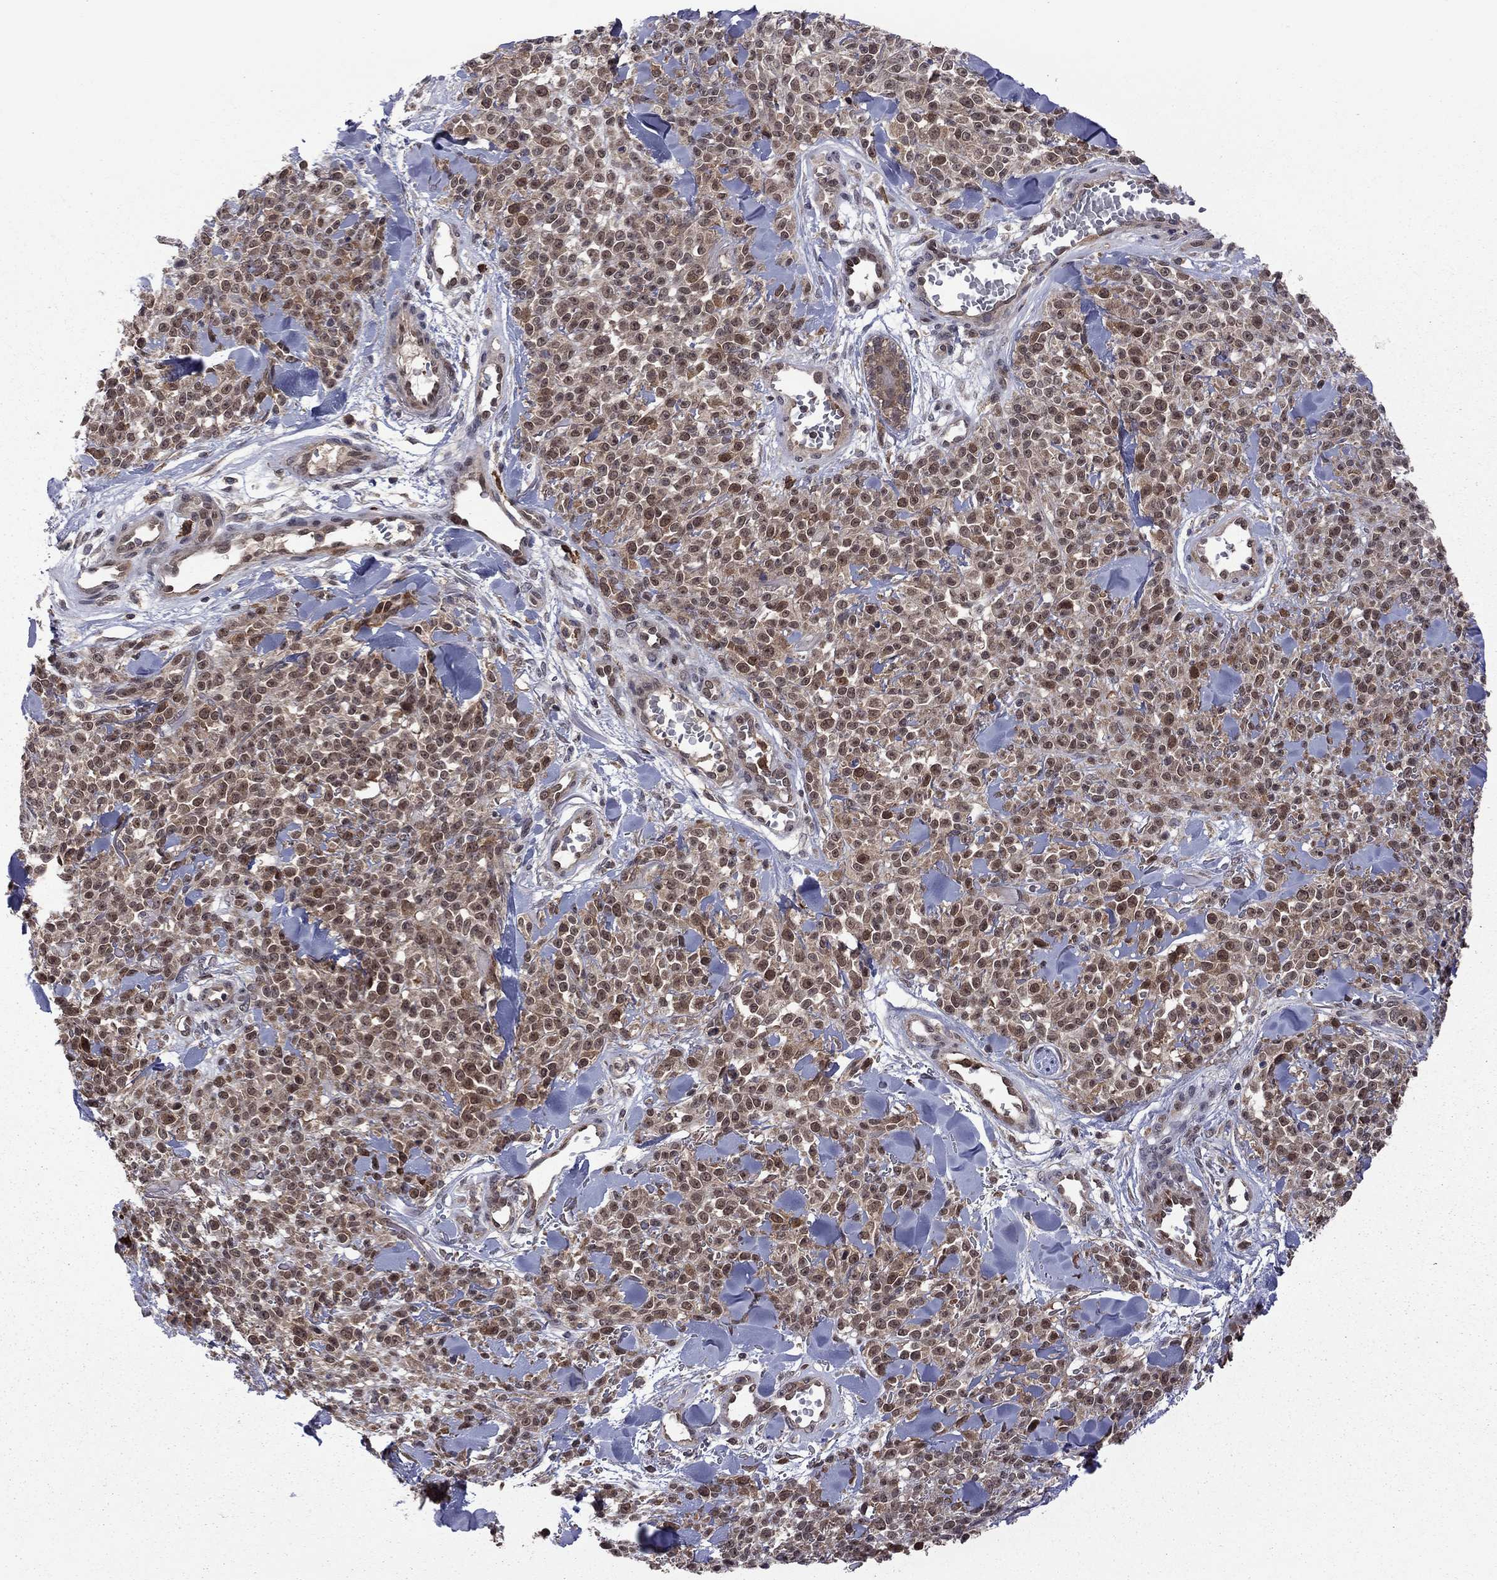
{"staining": {"intensity": "moderate", "quantity": "25%-75%", "location": "cytoplasmic/membranous,nuclear"}, "tissue": "melanoma", "cell_type": "Tumor cells", "image_type": "cancer", "snomed": [{"axis": "morphology", "description": "Malignant melanoma, NOS"}, {"axis": "topography", "description": "Skin"}, {"axis": "topography", "description": "Skin of trunk"}], "caption": "Immunohistochemical staining of malignant melanoma reveals medium levels of moderate cytoplasmic/membranous and nuclear protein positivity in approximately 25%-75% of tumor cells.", "gene": "GPAA1", "patient": {"sex": "male", "age": 74}}